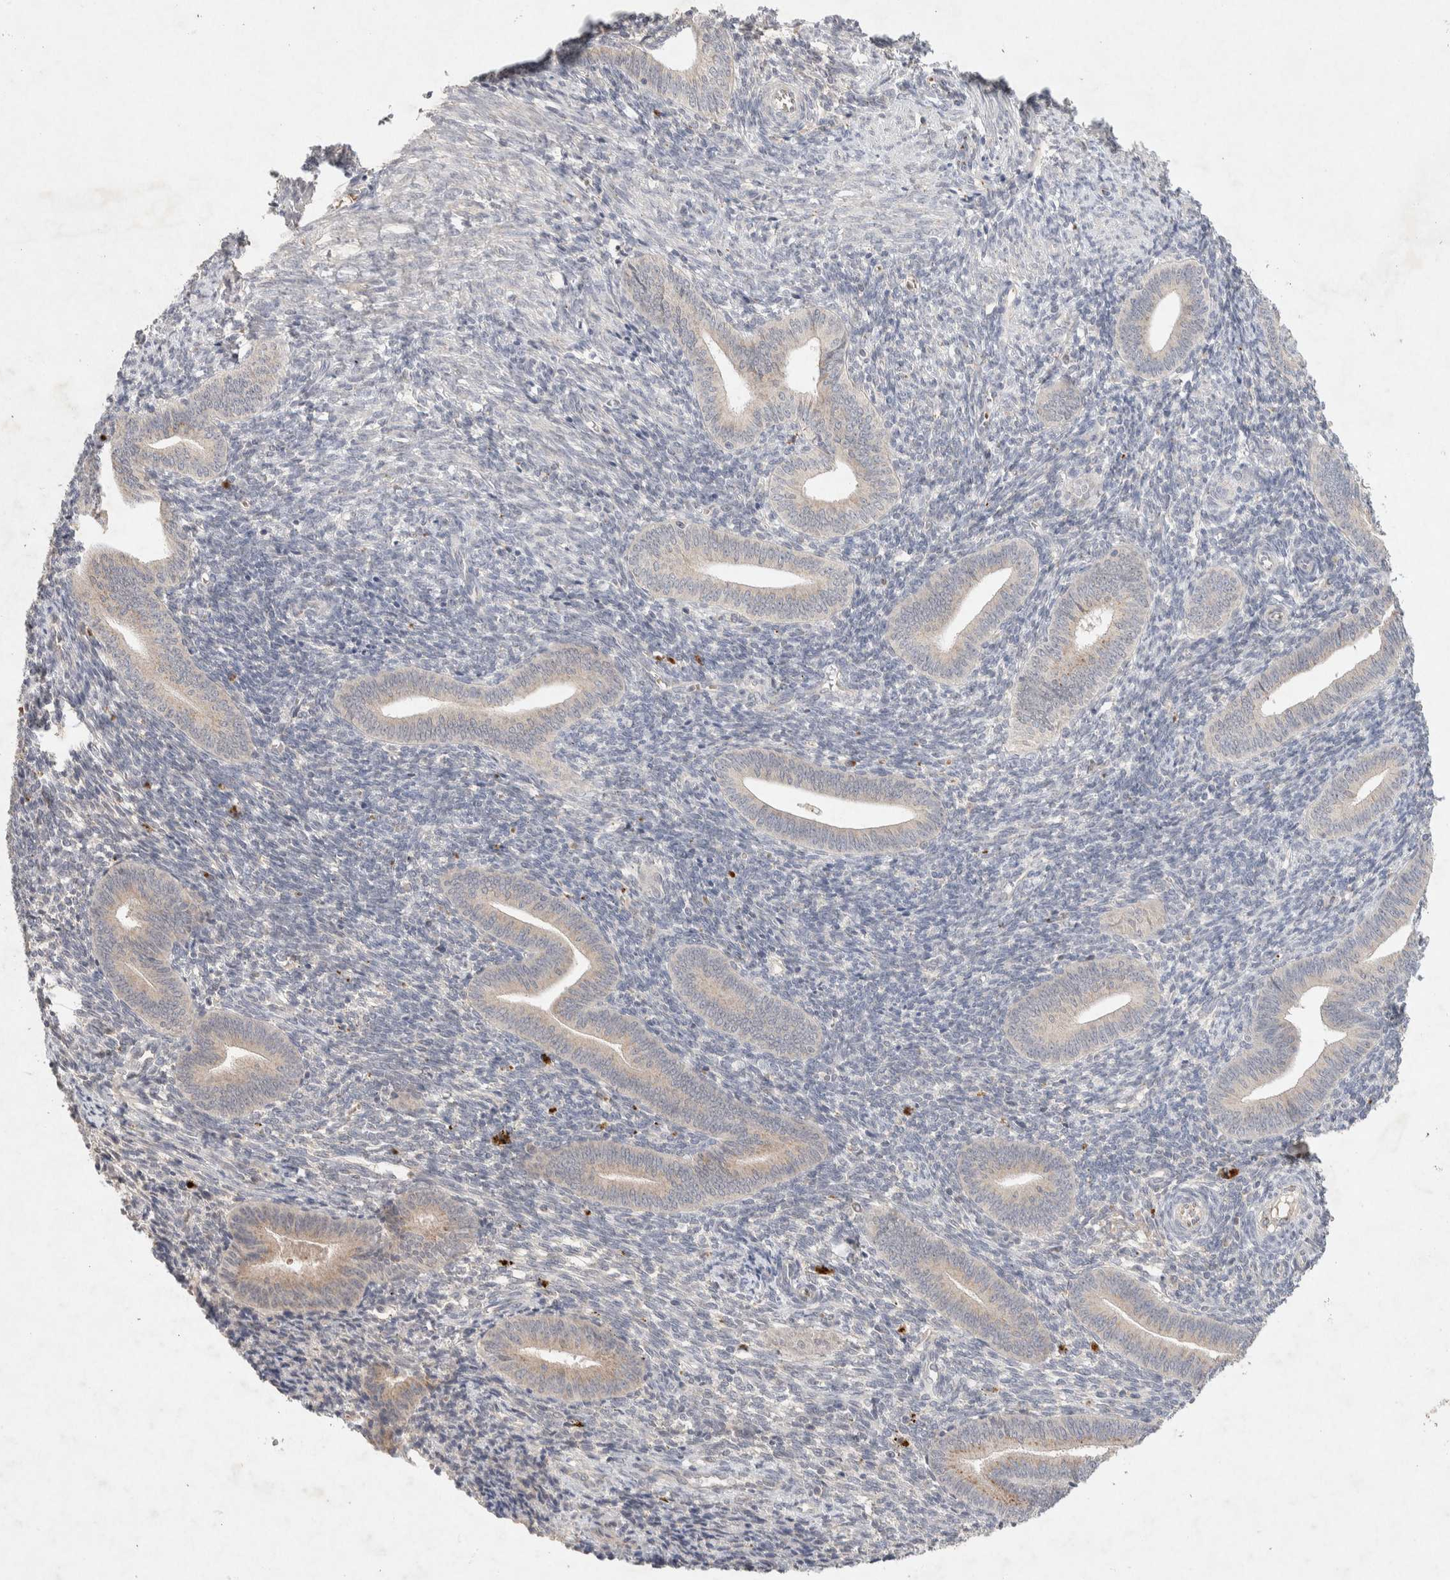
{"staining": {"intensity": "negative", "quantity": "none", "location": "none"}, "tissue": "endometrium", "cell_type": "Cells in endometrial stroma", "image_type": "normal", "snomed": [{"axis": "morphology", "description": "Normal tissue, NOS"}, {"axis": "topography", "description": "Uterus"}, {"axis": "topography", "description": "Endometrium"}], "caption": "Immunohistochemistry (IHC) histopathology image of benign endometrium: human endometrium stained with DAB (3,3'-diaminobenzidine) demonstrates no significant protein positivity in cells in endometrial stroma.", "gene": "GNAI1", "patient": {"sex": "female", "age": 33}}